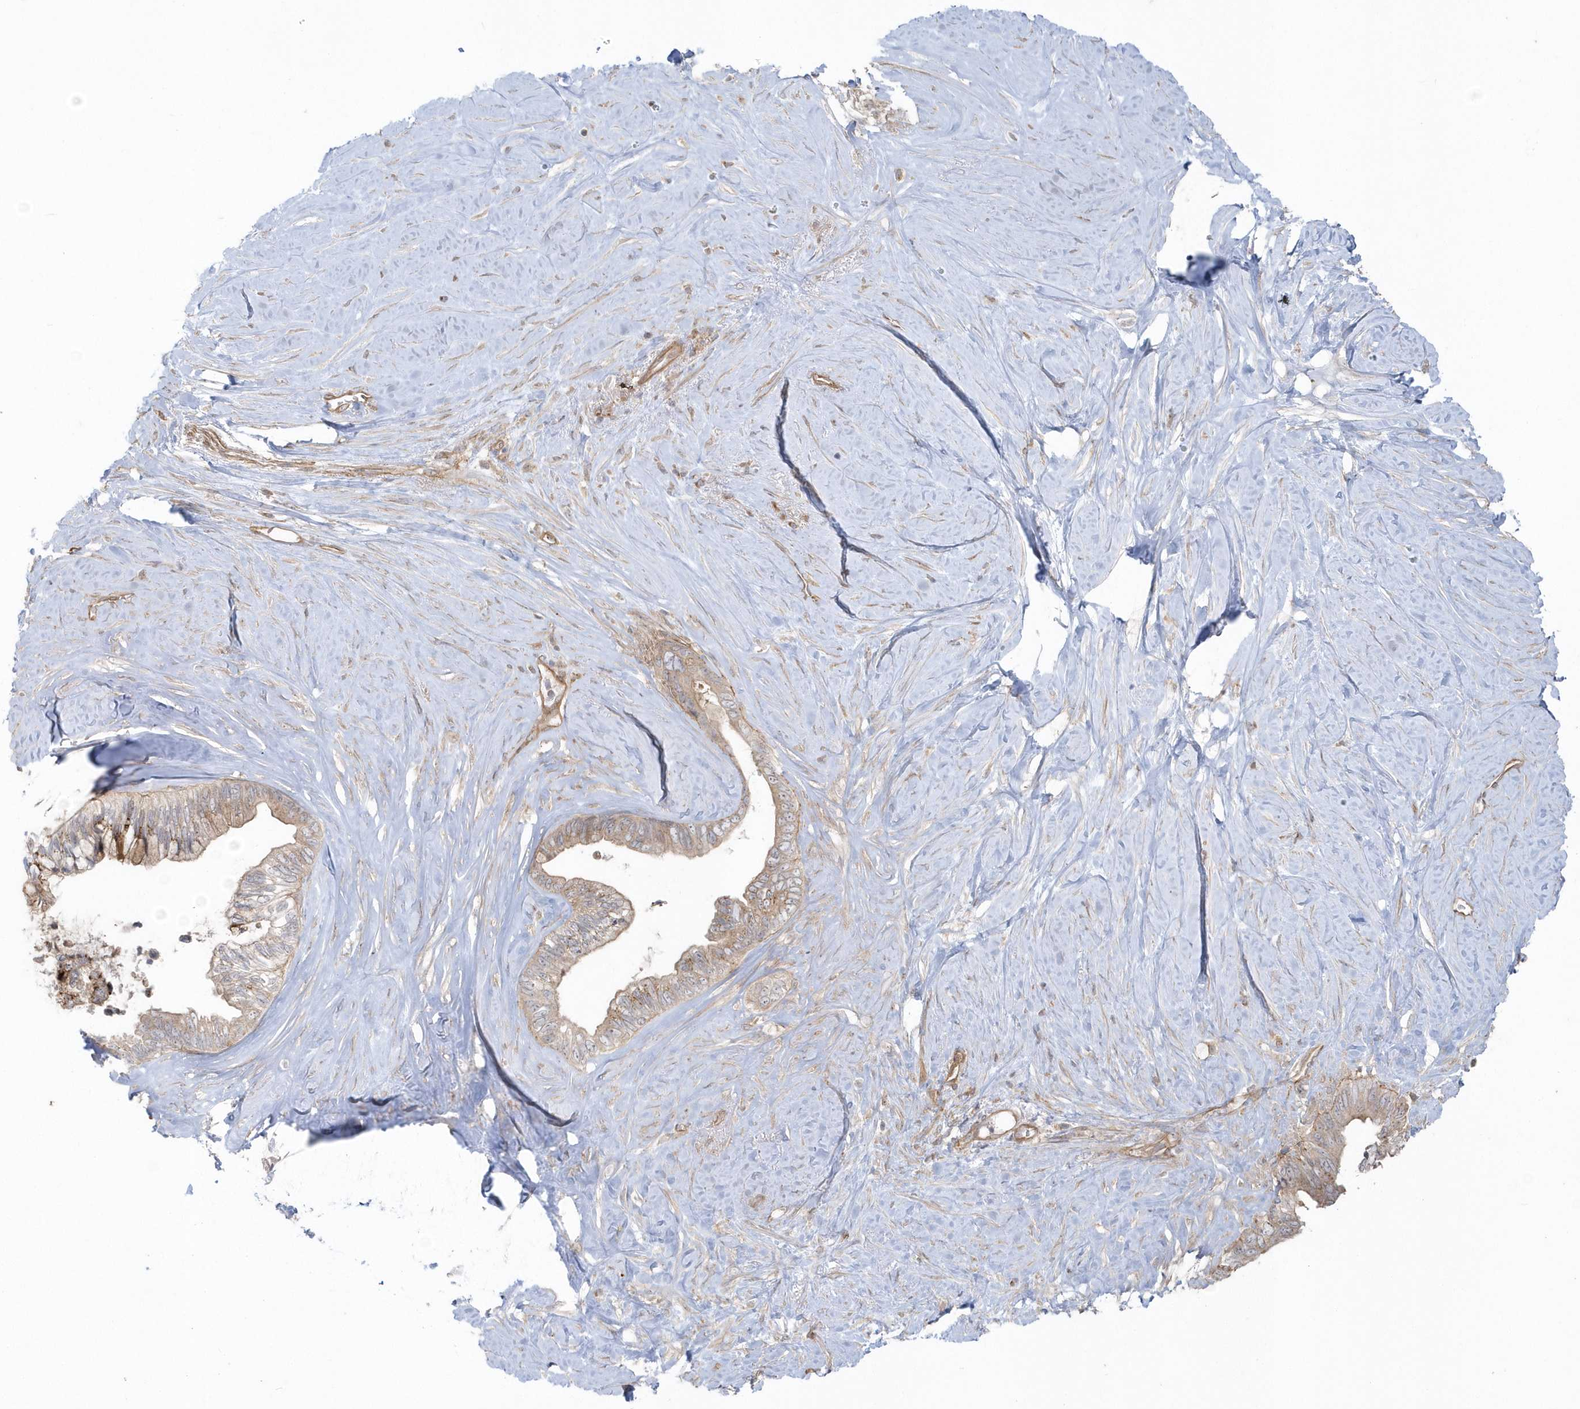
{"staining": {"intensity": "weak", "quantity": "25%-75%", "location": "cytoplasmic/membranous"}, "tissue": "pancreatic cancer", "cell_type": "Tumor cells", "image_type": "cancer", "snomed": [{"axis": "morphology", "description": "Adenocarcinoma, NOS"}, {"axis": "topography", "description": "Pancreas"}], "caption": "Immunohistochemistry photomicrograph of neoplastic tissue: human adenocarcinoma (pancreatic) stained using immunohistochemistry demonstrates low levels of weak protein expression localized specifically in the cytoplasmic/membranous of tumor cells, appearing as a cytoplasmic/membranous brown color.", "gene": "ACTR1A", "patient": {"sex": "female", "age": 72}}